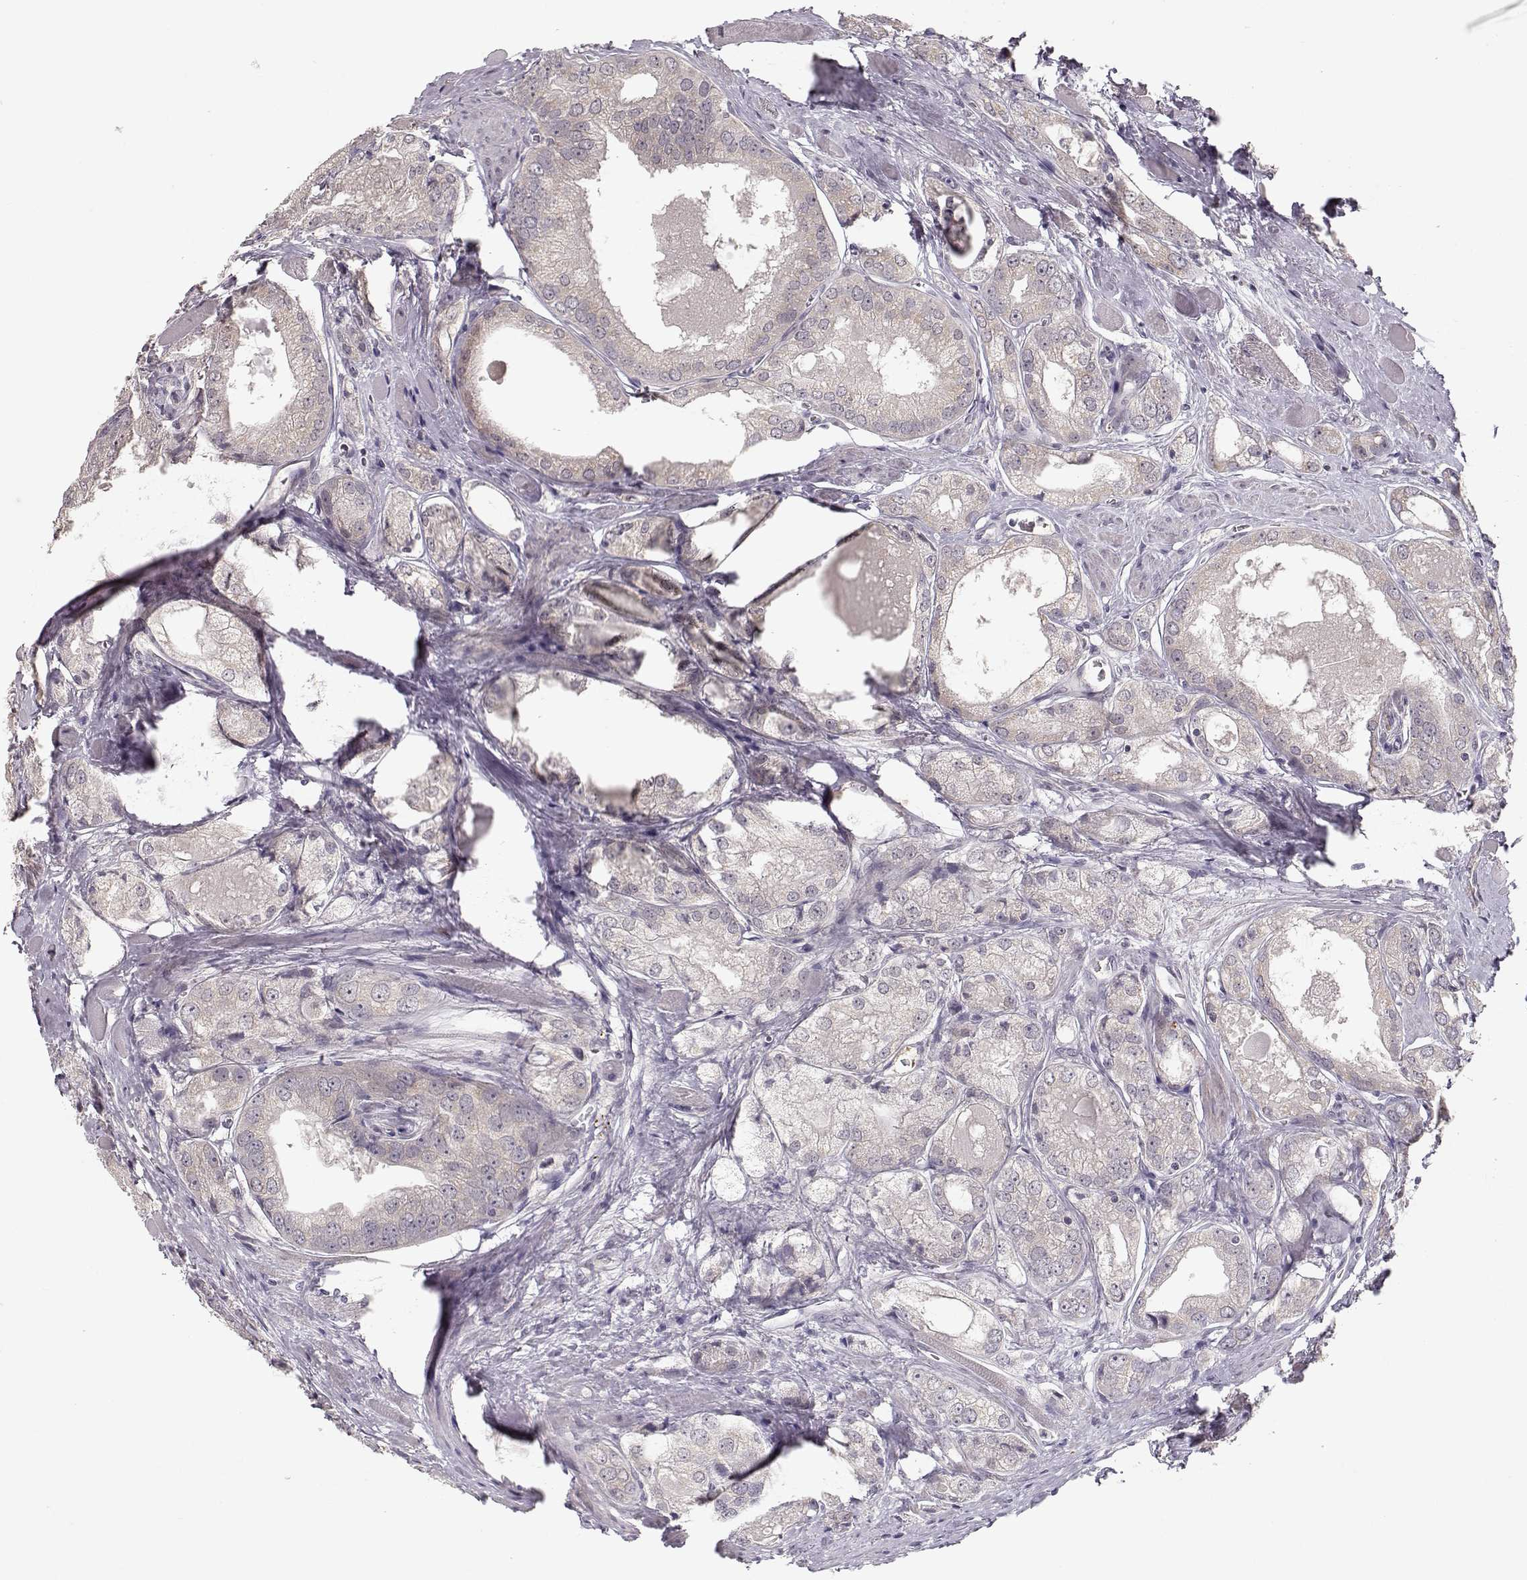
{"staining": {"intensity": "negative", "quantity": "none", "location": "none"}, "tissue": "prostate cancer", "cell_type": "Tumor cells", "image_type": "cancer", "snomed": [{"axis": "morphology", "description": "Adenocarcinoma, NOS"}, {"axis": "morphology", "description": "Adenocarcinoma, High grade"}, {"axis": "topography", "description": "Prostate"}], "caption": "Tumor cells are negative for protein expression in human adenocarcinoma (high-grade) (prostate).", "gene": "PNMT", "patient": {"sex": "male", "age": 70}}